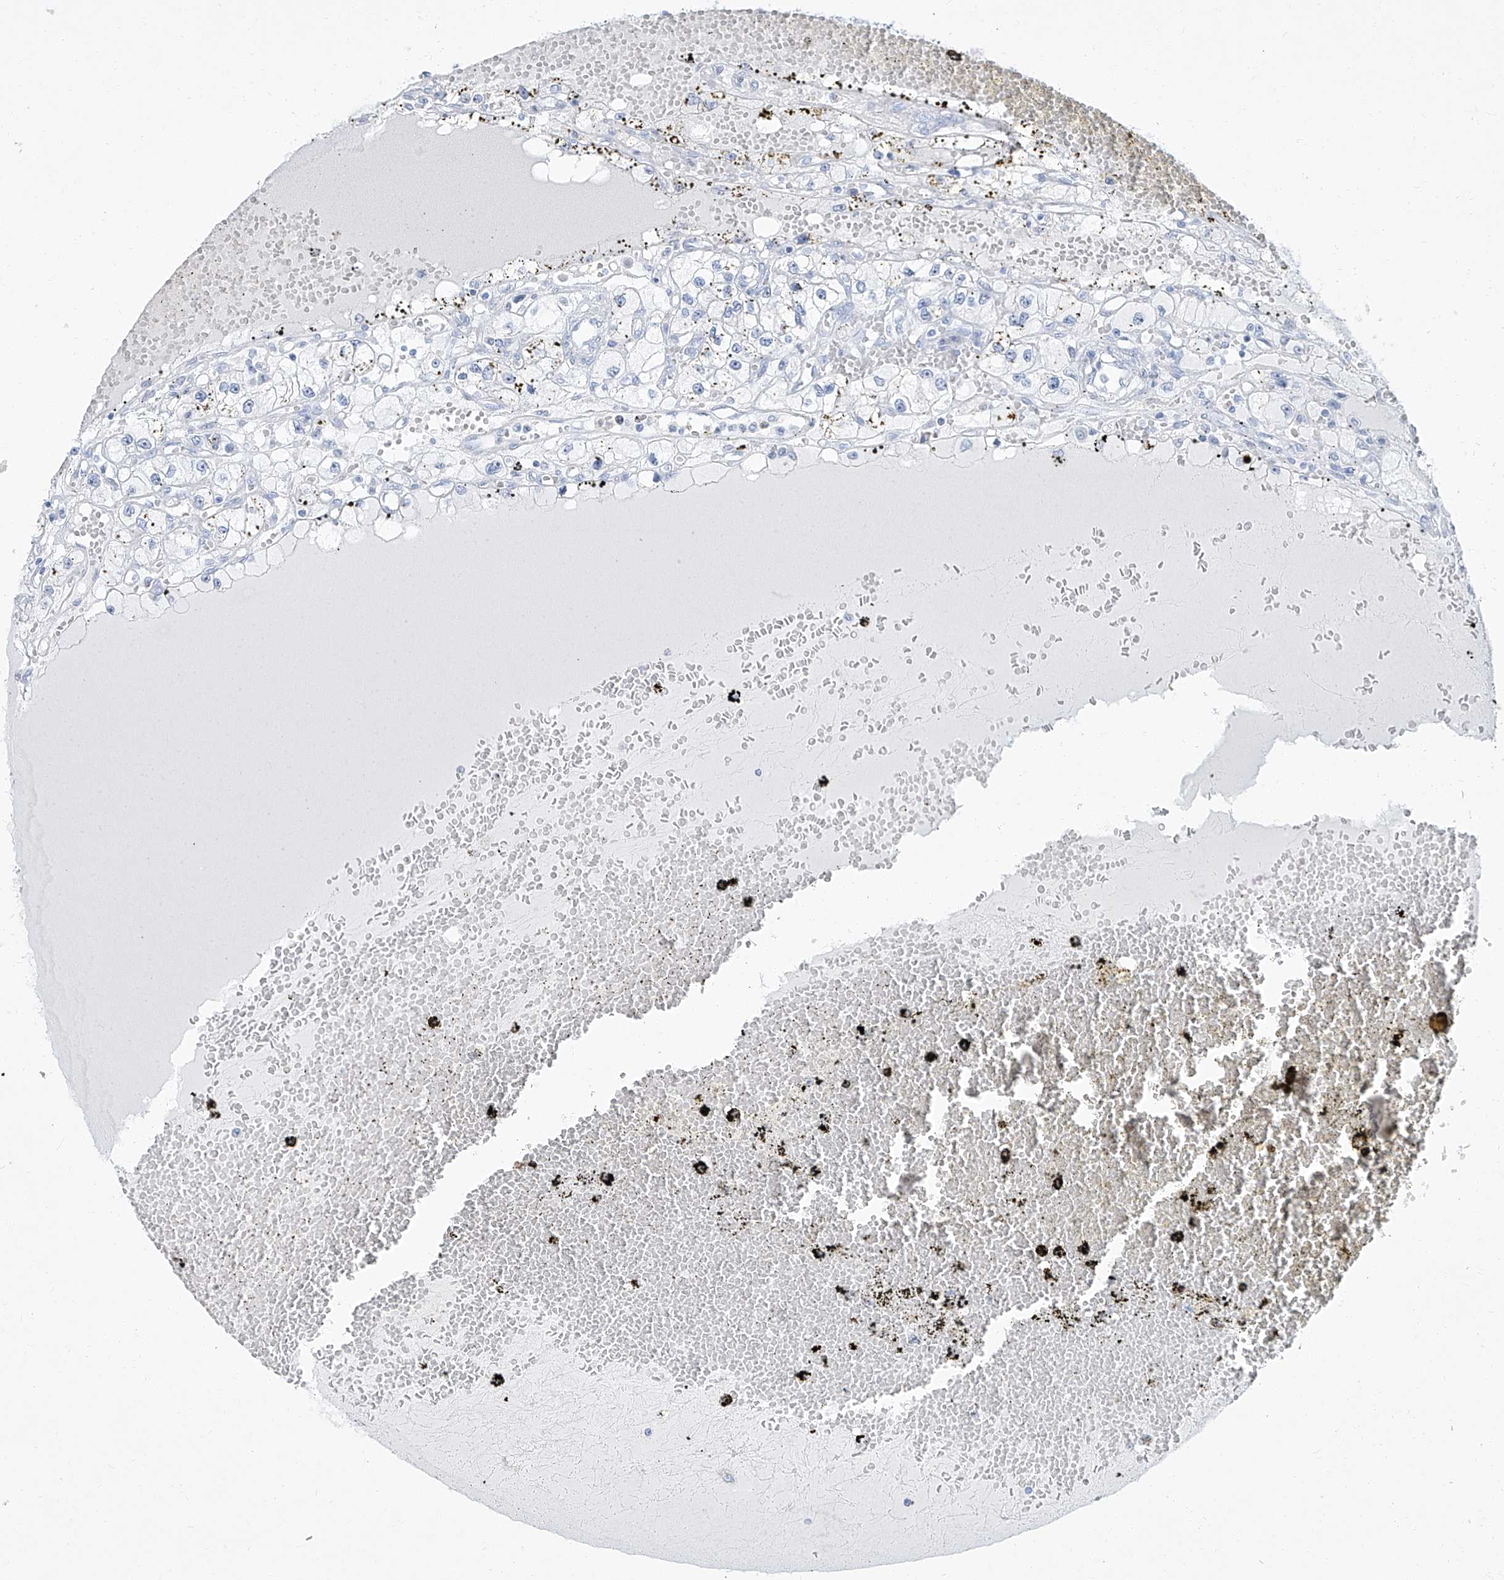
{"staining": {"intensity": "negative", "quantity": "none", "location": "none"}, "tissue": "renal cancer", "cell_type": "Tumor cells", "image_type": "cancer", "snomed": [{"axis": "morphology", "description": "Adenocarcinoma, NOS"}, {"axis": "topography", "description": "Kidney"}], "caption": "DAB (3,3'-diaminobenzidine) immunohistochemical staining of human renal cancer (adenocarcinoma) exhibits no significant positivity in tumor cells.", "gene": "TXLNB", "patient": {"sex": "male", "age": 56}}